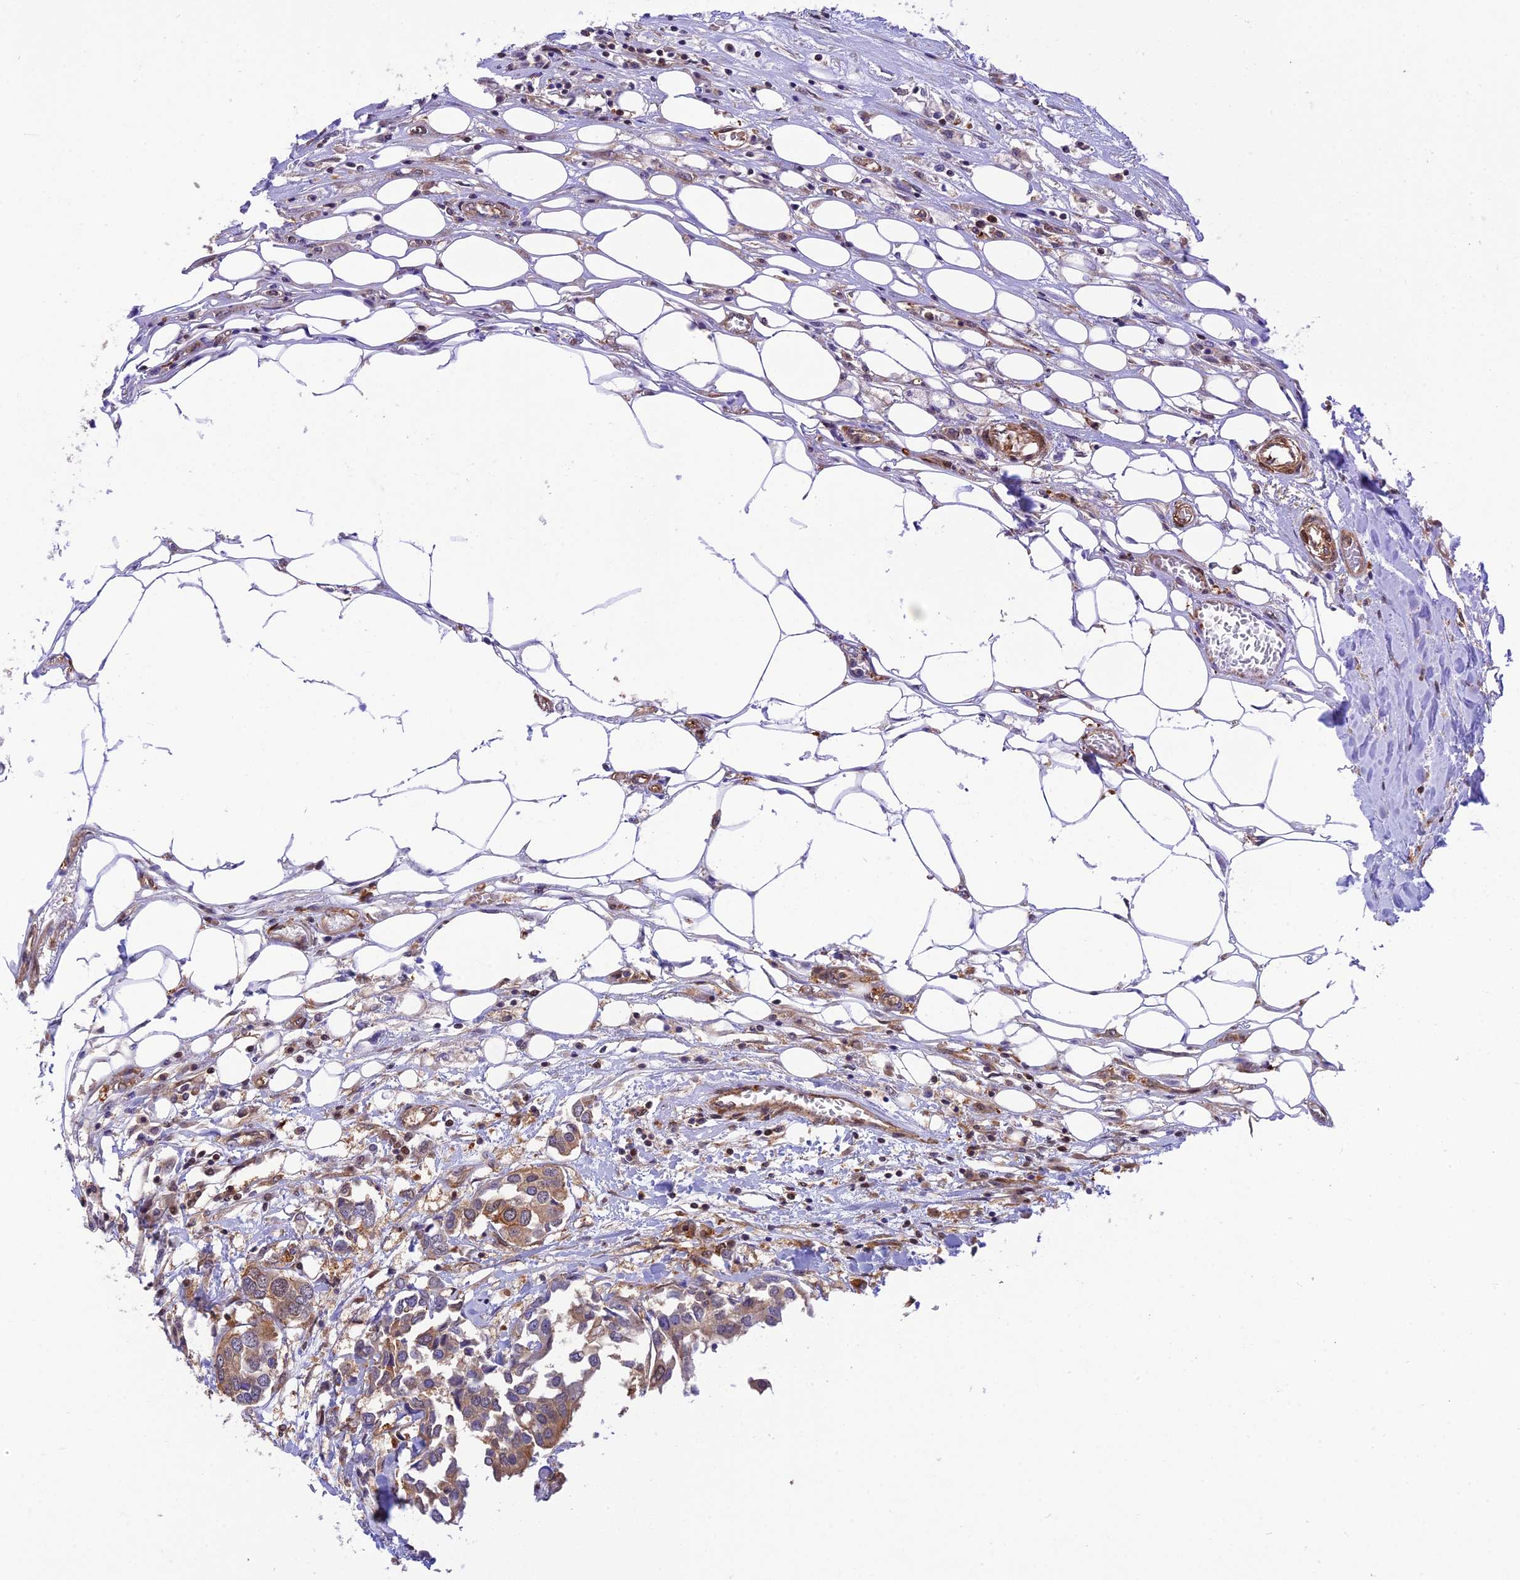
{"staining": {"intensity": "moderate", "quantity": "<25%", "location": "cytoplasmic/membranous"}, "tissue": "breast cancer", "cell_type": "Tumor cells", "image_type": "cancer", "snomed": [{"axis": "morphology", "description": "Duct carcinoma"}, {"axis": "topography", "description": "Breast"}], "caption": "Breast invasive ductal carcinoma was stained to show a protein in brown. There is low levels of moderate cytoplasmic/membranous positivity in about <25% of tumor cells.", "gene": "EVI5L", "patient": {"sex": "female", "age": 83}}